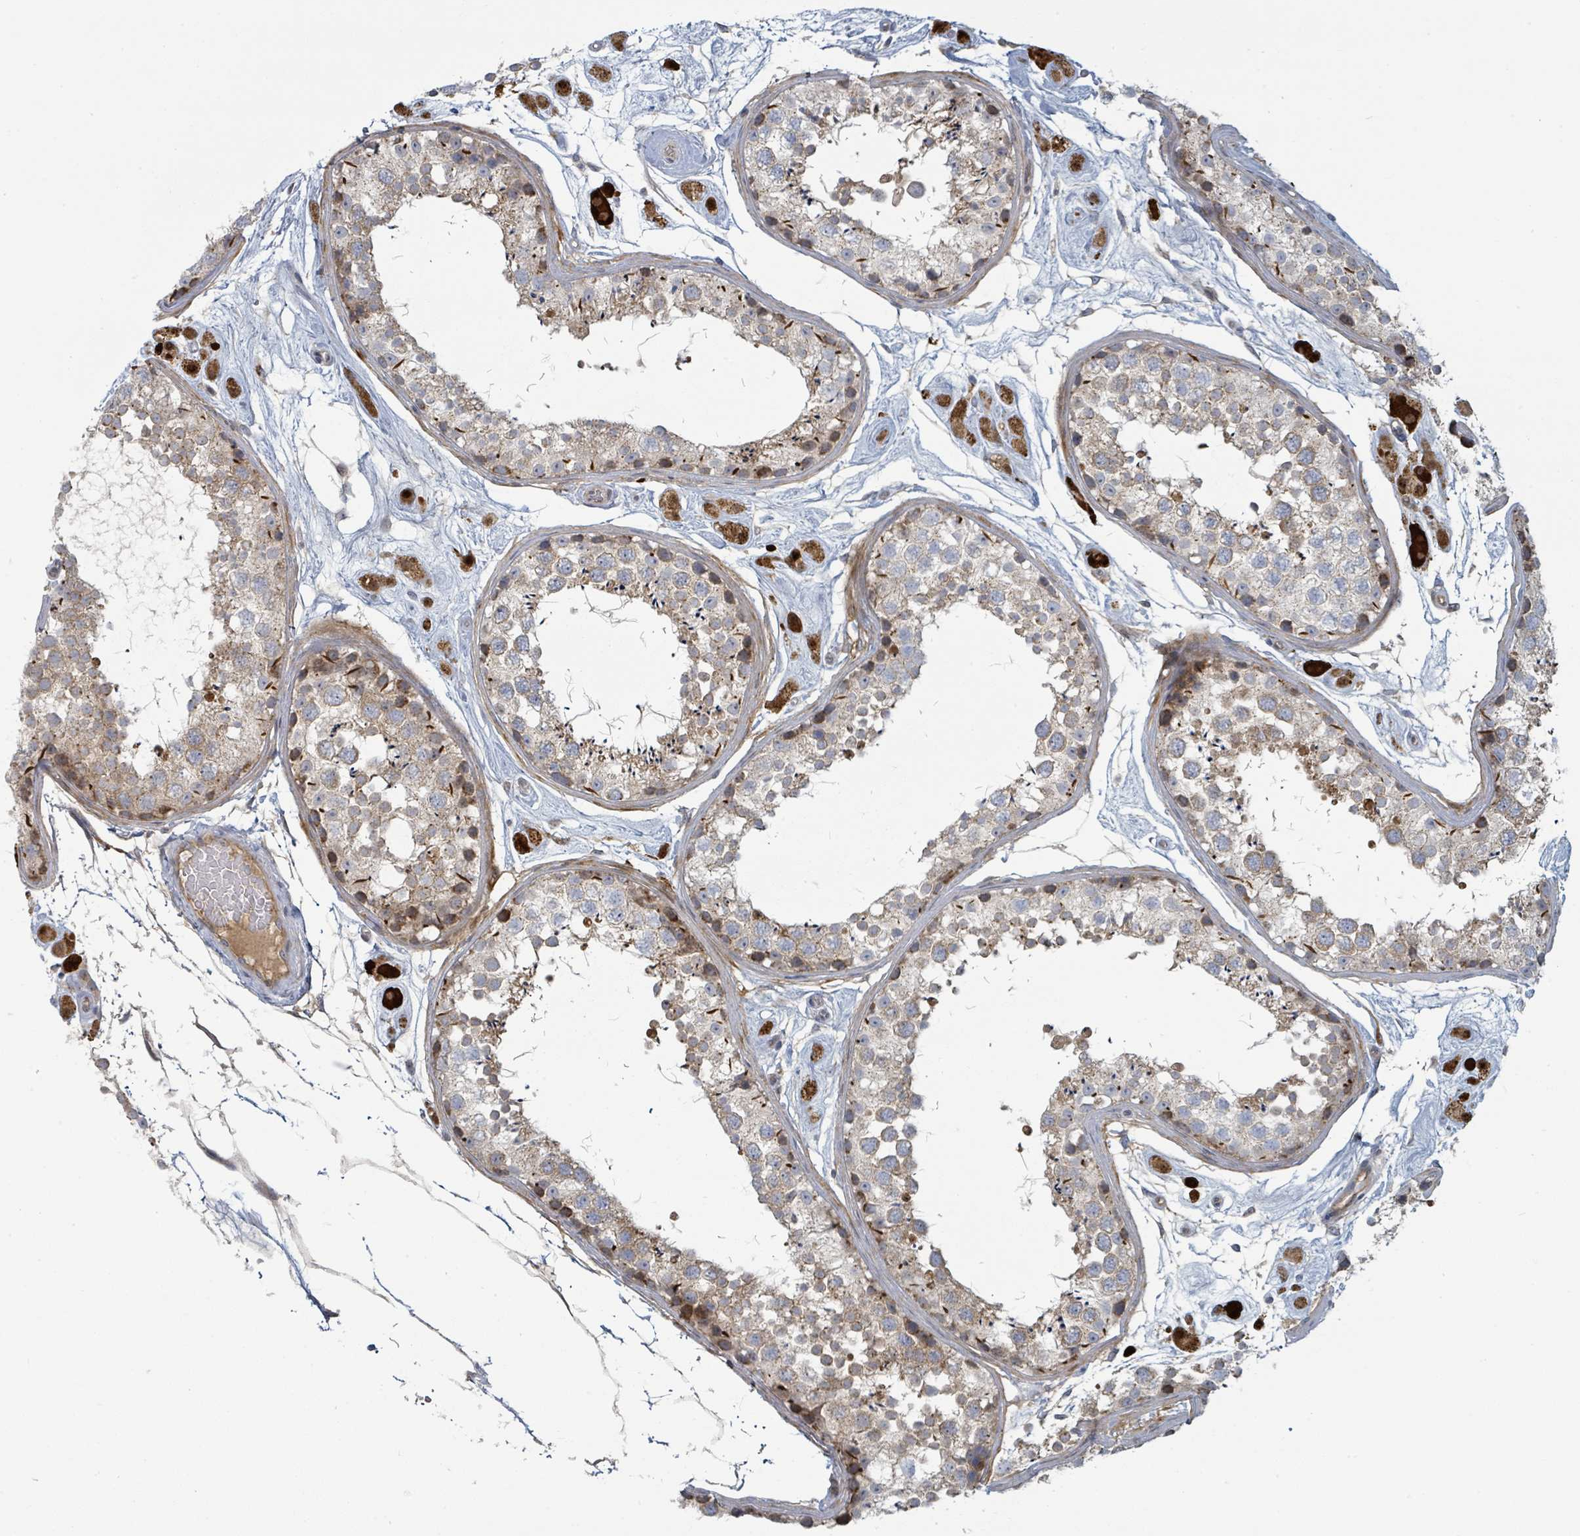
{"staining": {"intensity": "weak", "quantity": "25%-75%", "location": "cytoplasmic/membranous"}, "tissue": "testis", "cell_type": "Cells in seminiferous ducts", "image_type": "normal", "snomed": [{"axis": "morphology", "description": "Normal tissue, NOS"}, {"axis": "topography", "description": "Testis"}], "caption": "DAB immunohistochemical staining of normal human testis exhibits weak cytoplasmic/membranous protein positivity in about 25%-75% of cells in seminiferous ducts. (DAB (3,3'-diaminobenzidine) IHC, brown staining for protein, blue staining for nuclei).", "gene": "COL5A3", "patient": {"sex": "male", "age": 25}}